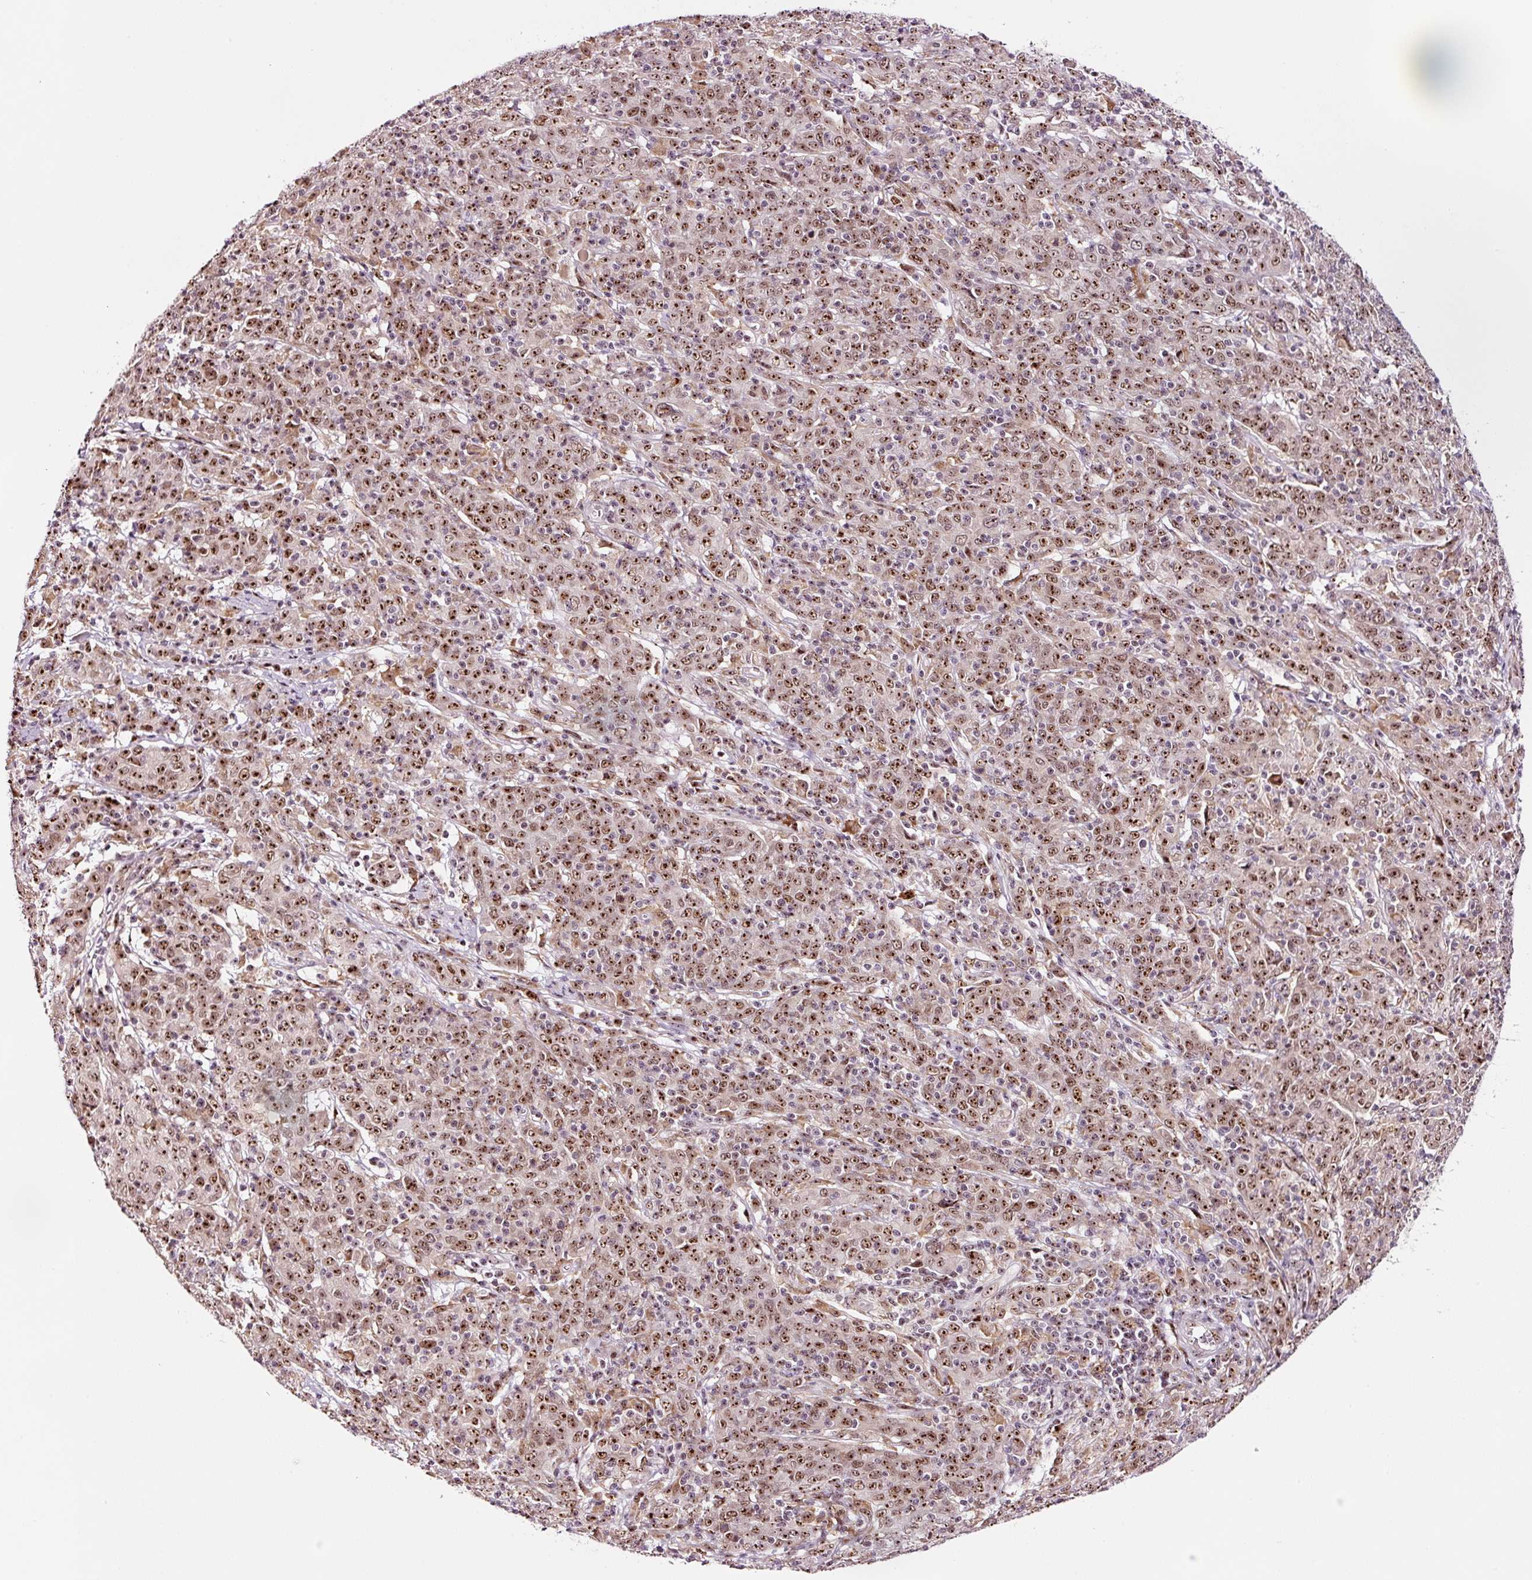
{"staining": {"intensity": "moderate", "quantity": ">75%", "location": "nuclear"}, "tissue": "cervical cancer", "cell_type": "Tumor cells", "image_type": "cancer", "snomed": [{"axis": "morphology", "description": "Squamous cell carcinoma, NOS"}, {"axis": "topography", "description": "Cervix"}], "caption": "This micrograph reveals immunohistochemistry (IHC) staining of human cervical squamous cell carcinoma, with medium moderate nuclear staining in approximately >75% of tumor cells.", "gene": "GNL3", "patient": {"sex": "female", "age": 67}}